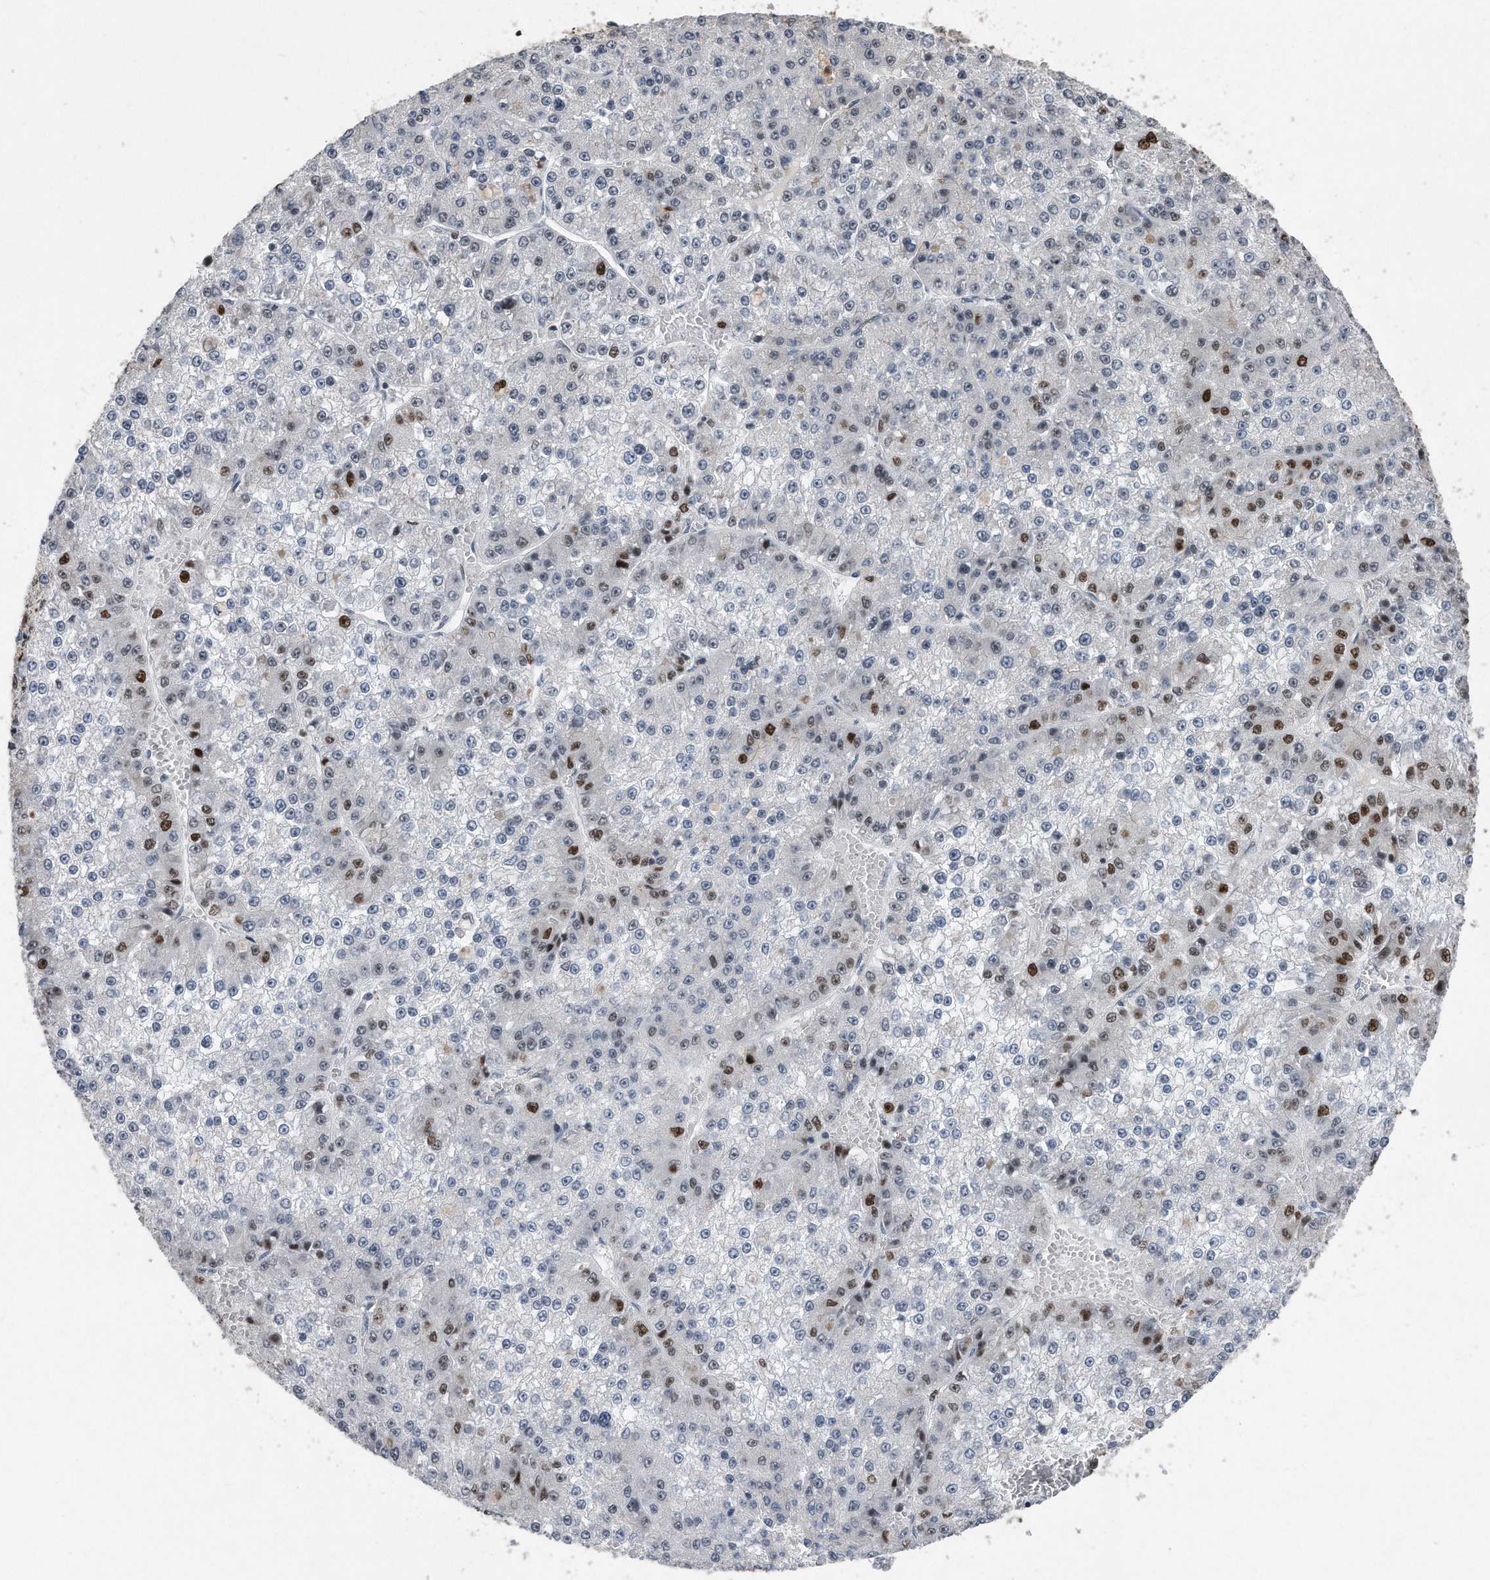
{"staining": {"intensity": "moderate", "quantity": "<25%", "location": "nuclear"}, "tissue": "liver cancer", "cell_type": "Tumor cells", "image_type": "cancer", "snomed": [{"axis": "morphology", "description": "Carcinoma, Hepatocellular, NOS"}, {"axis": "topography", "description": "Liver"}], "caption": "DAB immunohistochemical staining of liver hepatocellular carcinoma reveals moderate nuclear protein staining in about <25% of tumor cells. (Brightfield microscopy of DAB IHC at high magnification).", "gene": "PCNA", "patient": {"sex": "female", "age": 73}}